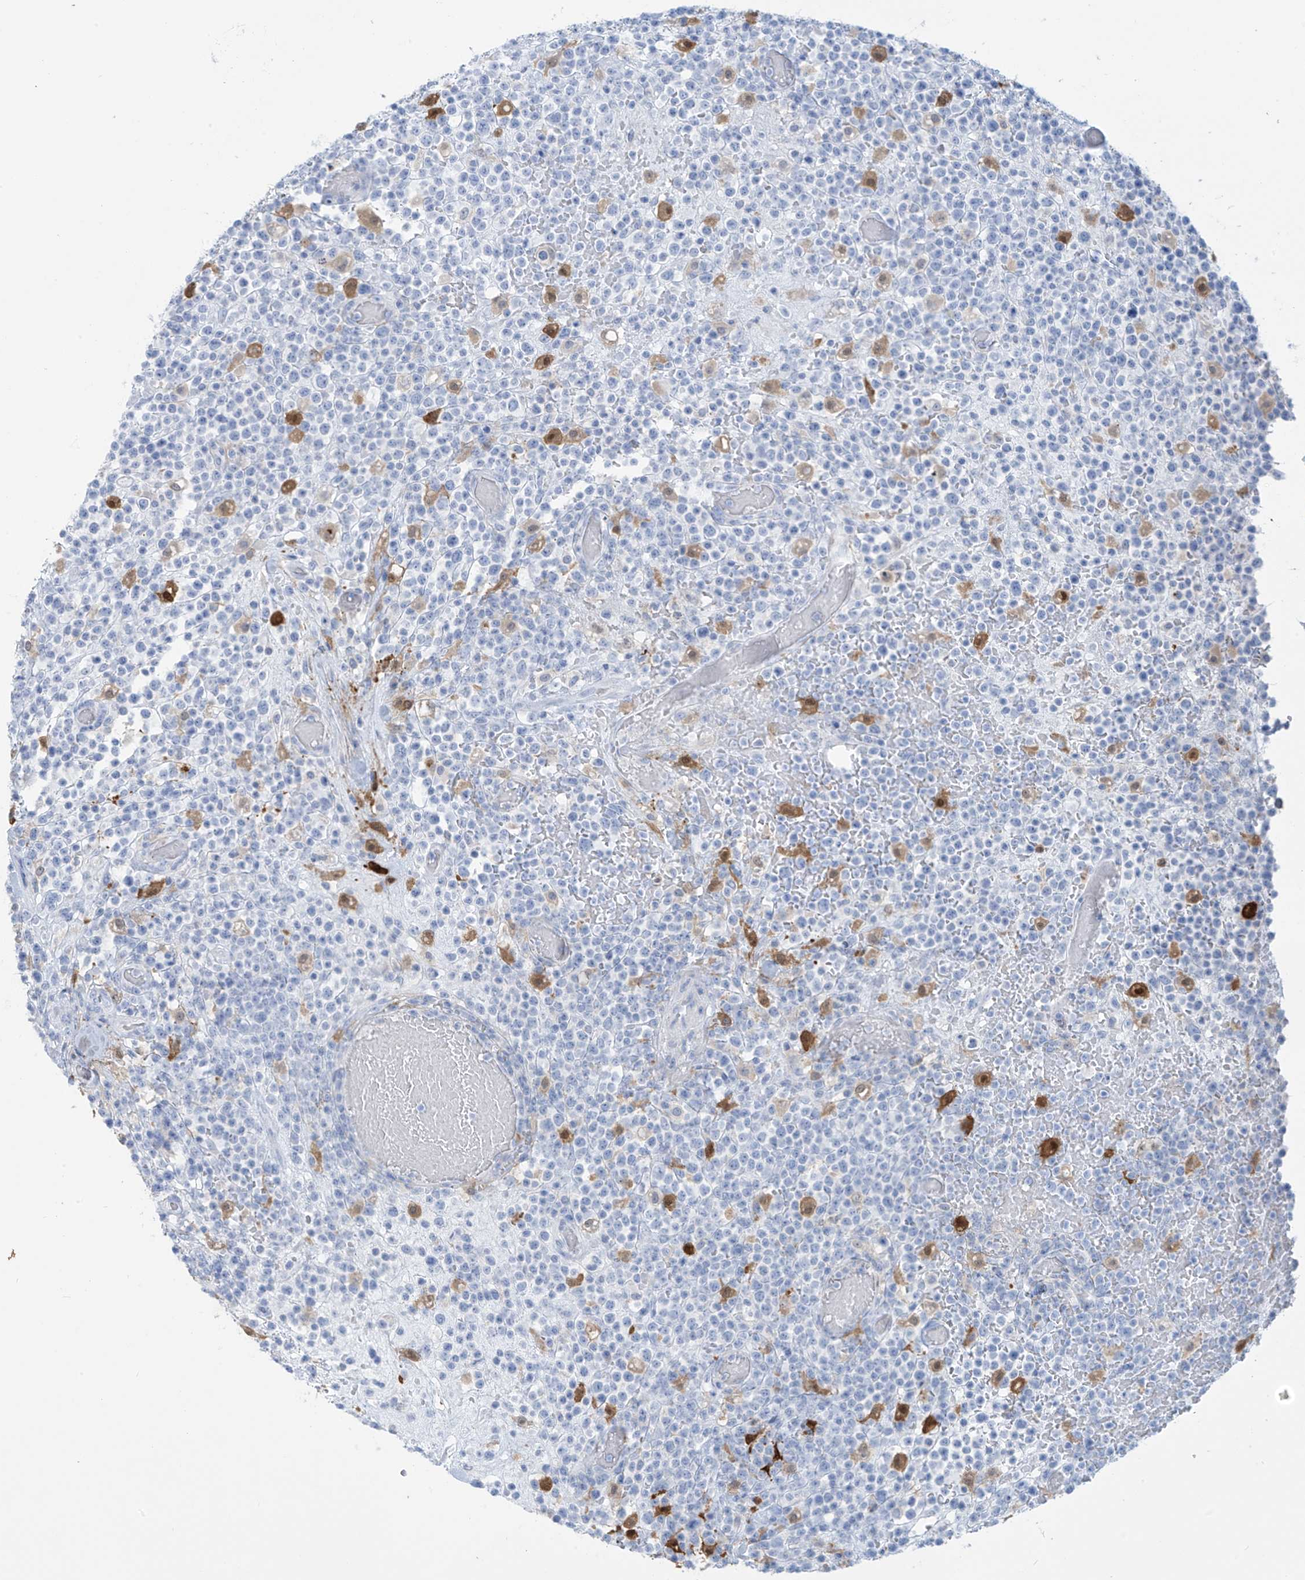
{"staining": {"intensity": "negative", "quantity": "none", "location": "none"}, "tissue": "lymphoma", "cell_type": "Tumor cells", "image_type": "cancer", "snomed": [{"axis": "morphology", "description": "Malignant lymphoma, non-Hodgkin's type, High grade"}, {"axis": "topography", "description": "Colon"}], "caption": "Malignant lymphoma, non-Hodgkin's type (high-grade) was stained to show a protein in brown. There is no significant positivity in tumor cells.", "gene": "TRMT2B", "patient": {"sex": "female", "age": 53}}